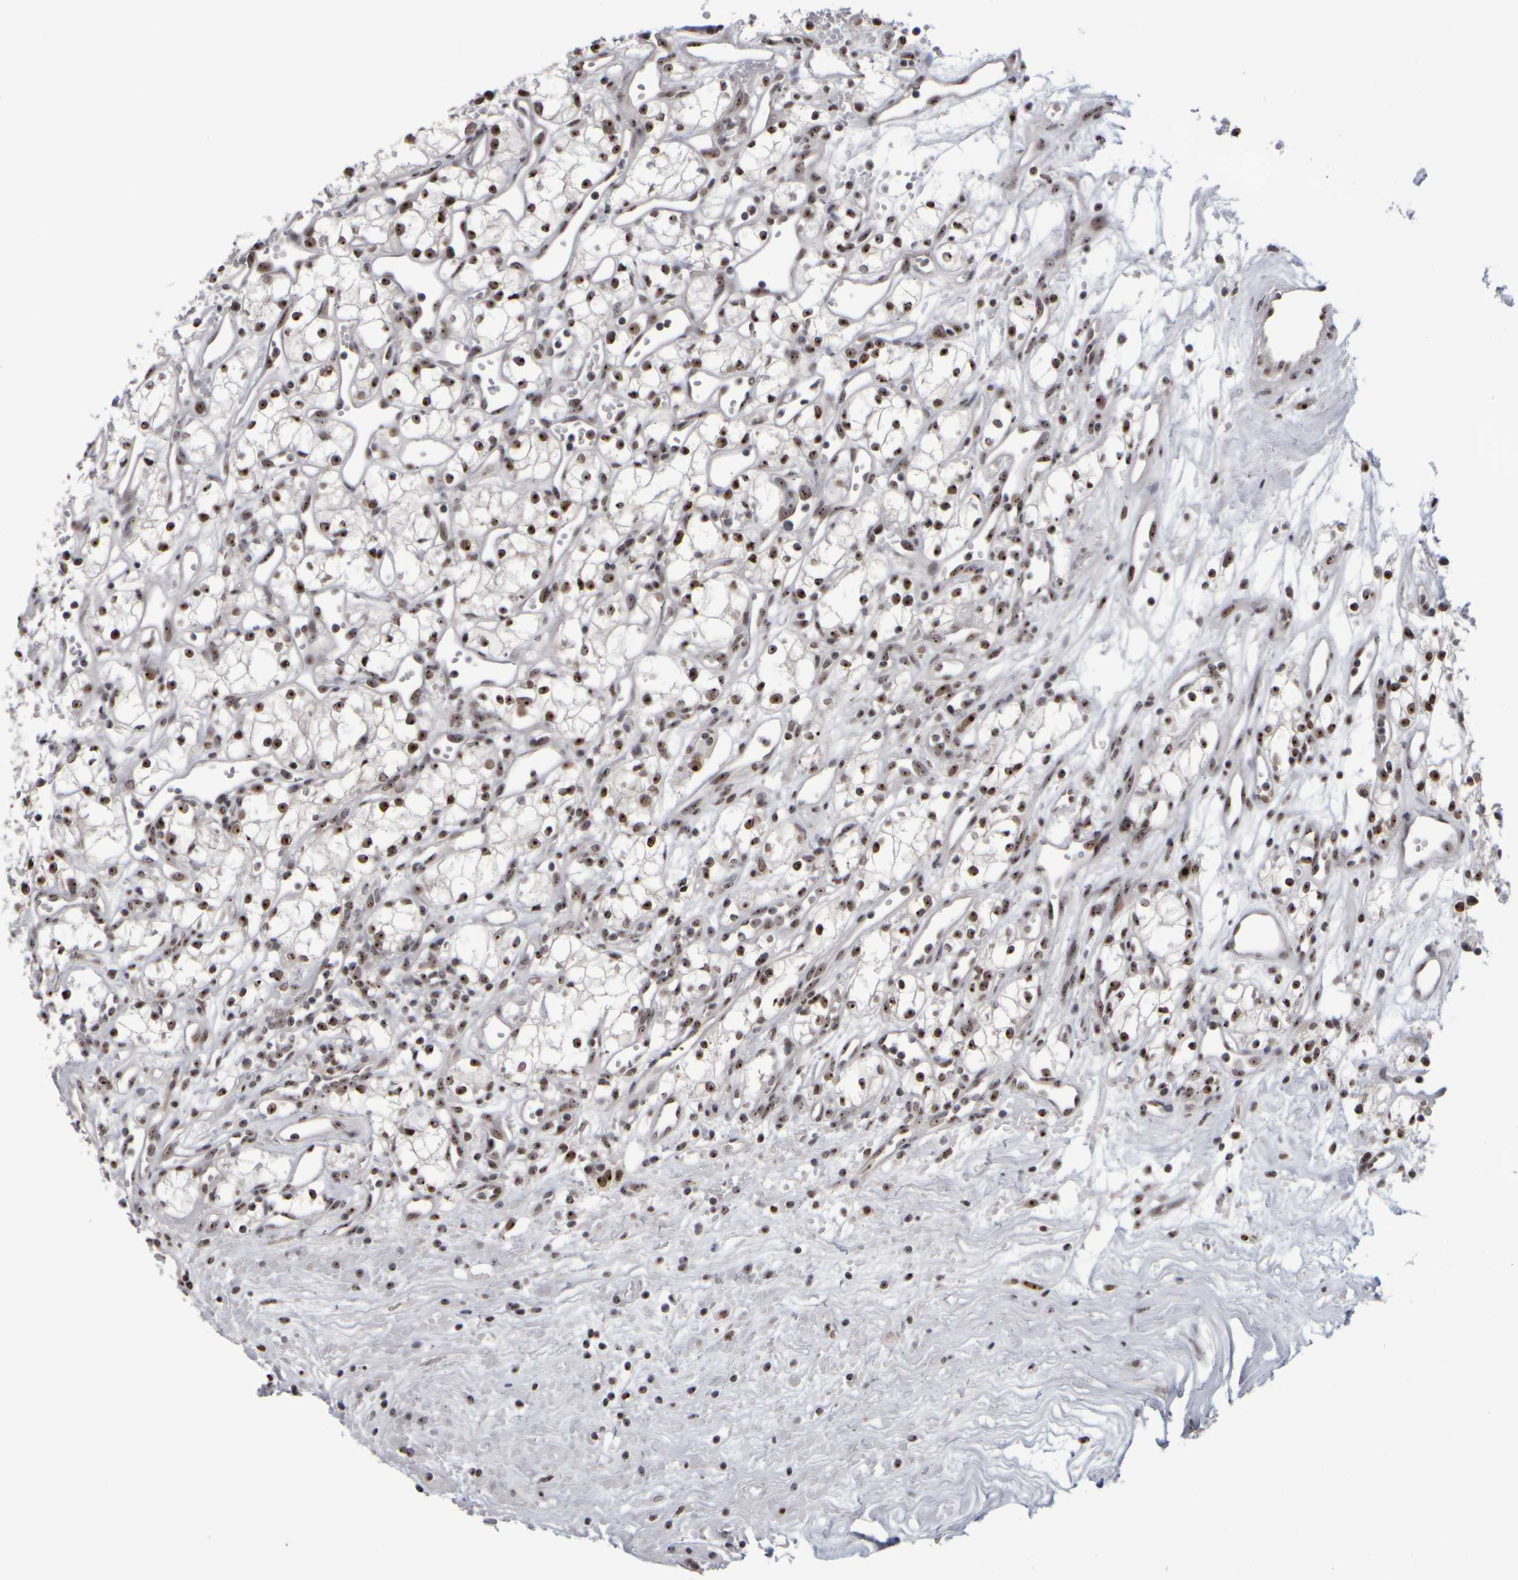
{"staining": {"intensity": "strong", "quantity": ">75%", "location": "nuclear"}, "tissue": "renal cancer", "cell_type": "Tumor cells", "image_type": "cancer", "snomed": [{"axis": "morphology", "description": "Adenocarcinoma, NOS"}, {"axis": "topography", "description": "Kidney"}], "caption": "Adenocarcinoma (renal) stained for a protein shows strong nuclear positivity in tumor cells. (IHC, brightfield microscopy, high magnification).", "gene": "SURF6", "patient": {"sex": "male", "age": 59}}